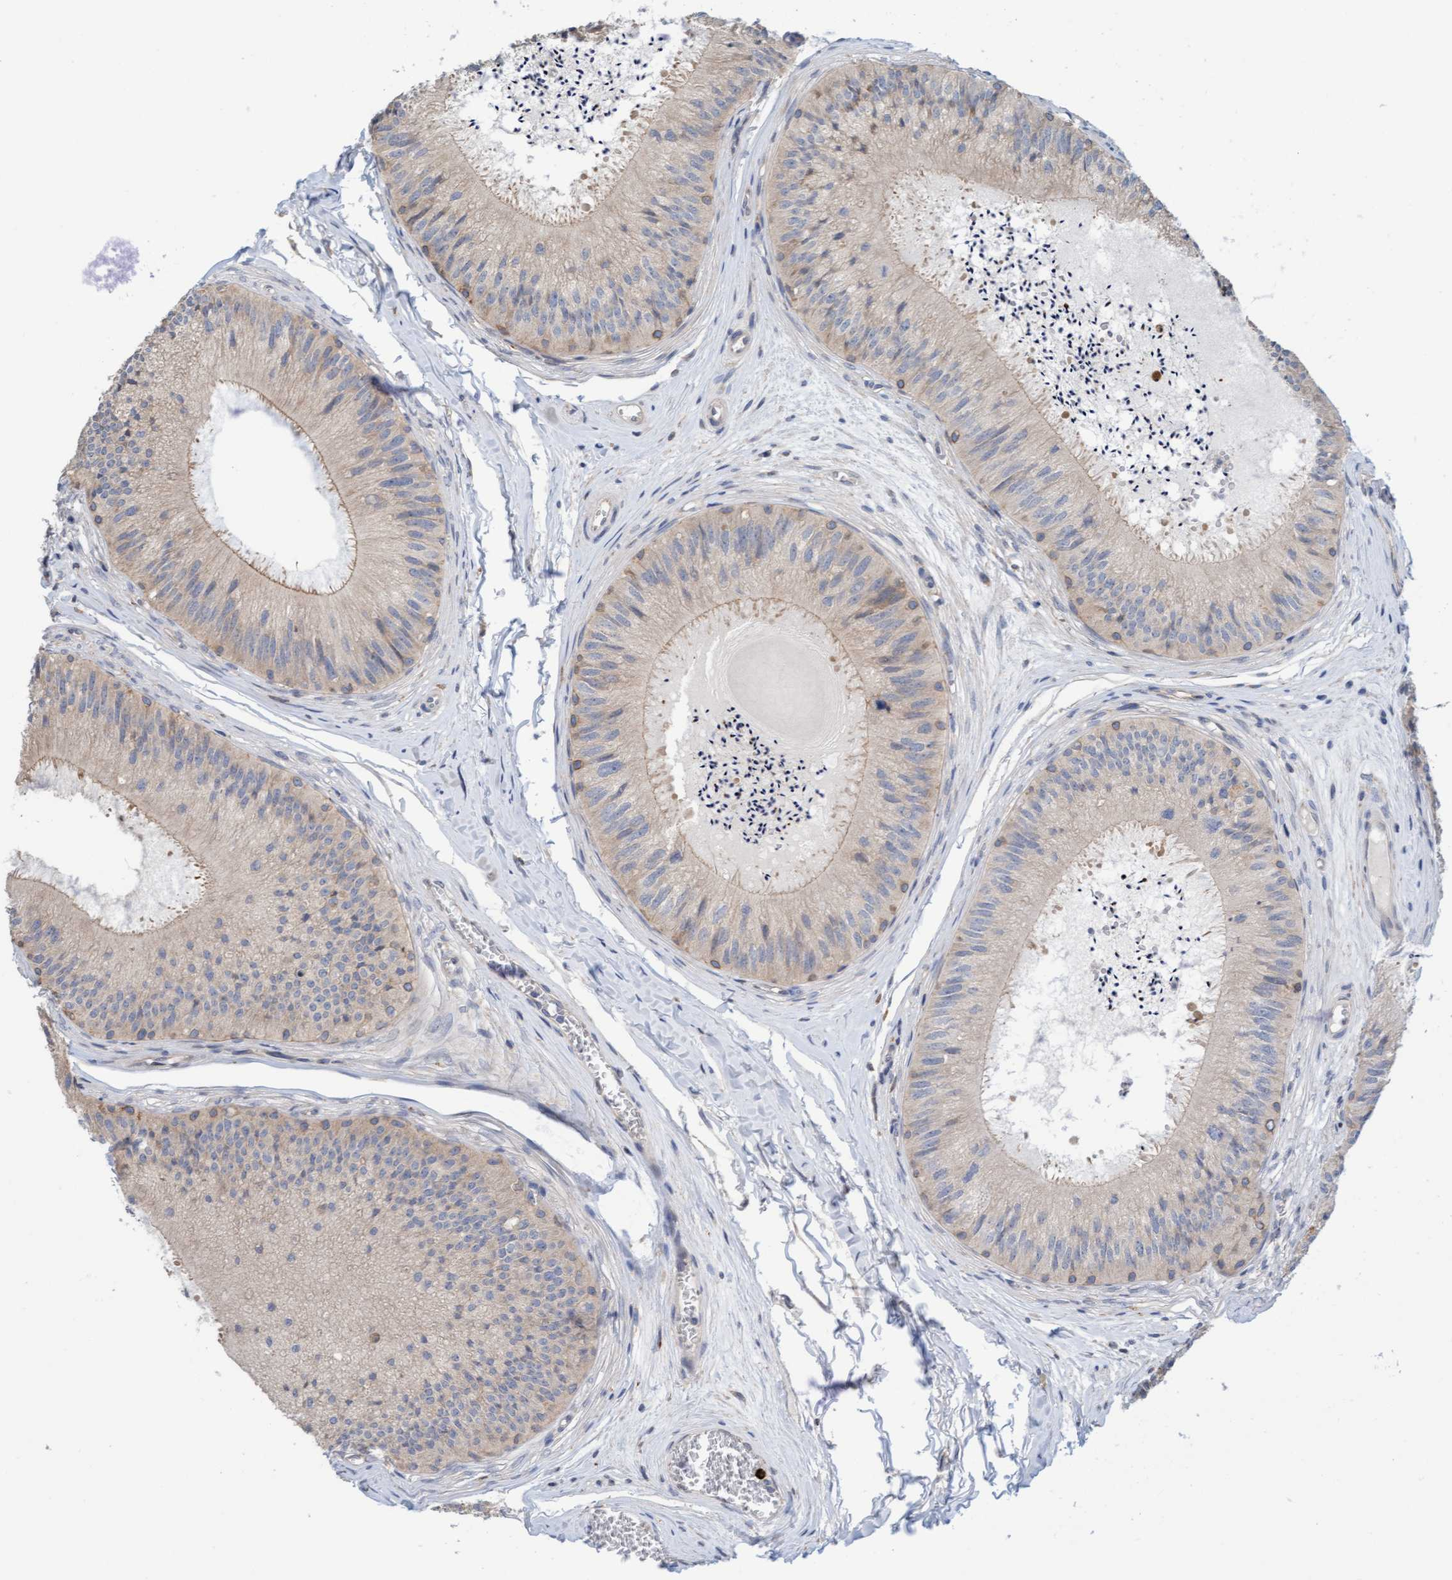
{"staining": {"intensity": "moderate", "quantity": "<25%", "location": "cytoplasmic/membranous"}, "tissue": "epididymis", "cell_type": "Glandular cells", "image_type": "normal", "snomed": [{"axis": "morphology", "description": "Normal tissue, NOS"}, {"axis": "topography", "description": "Epididymis"}], "caption": "Immunohistochemical staining of benign human epididymis demonstrates moderate cytoplasmic/membranous protein staining in approximately <25% of glandular cells.", "gene": "MMP8", "patient": {"sex": "male", "age": 31}}